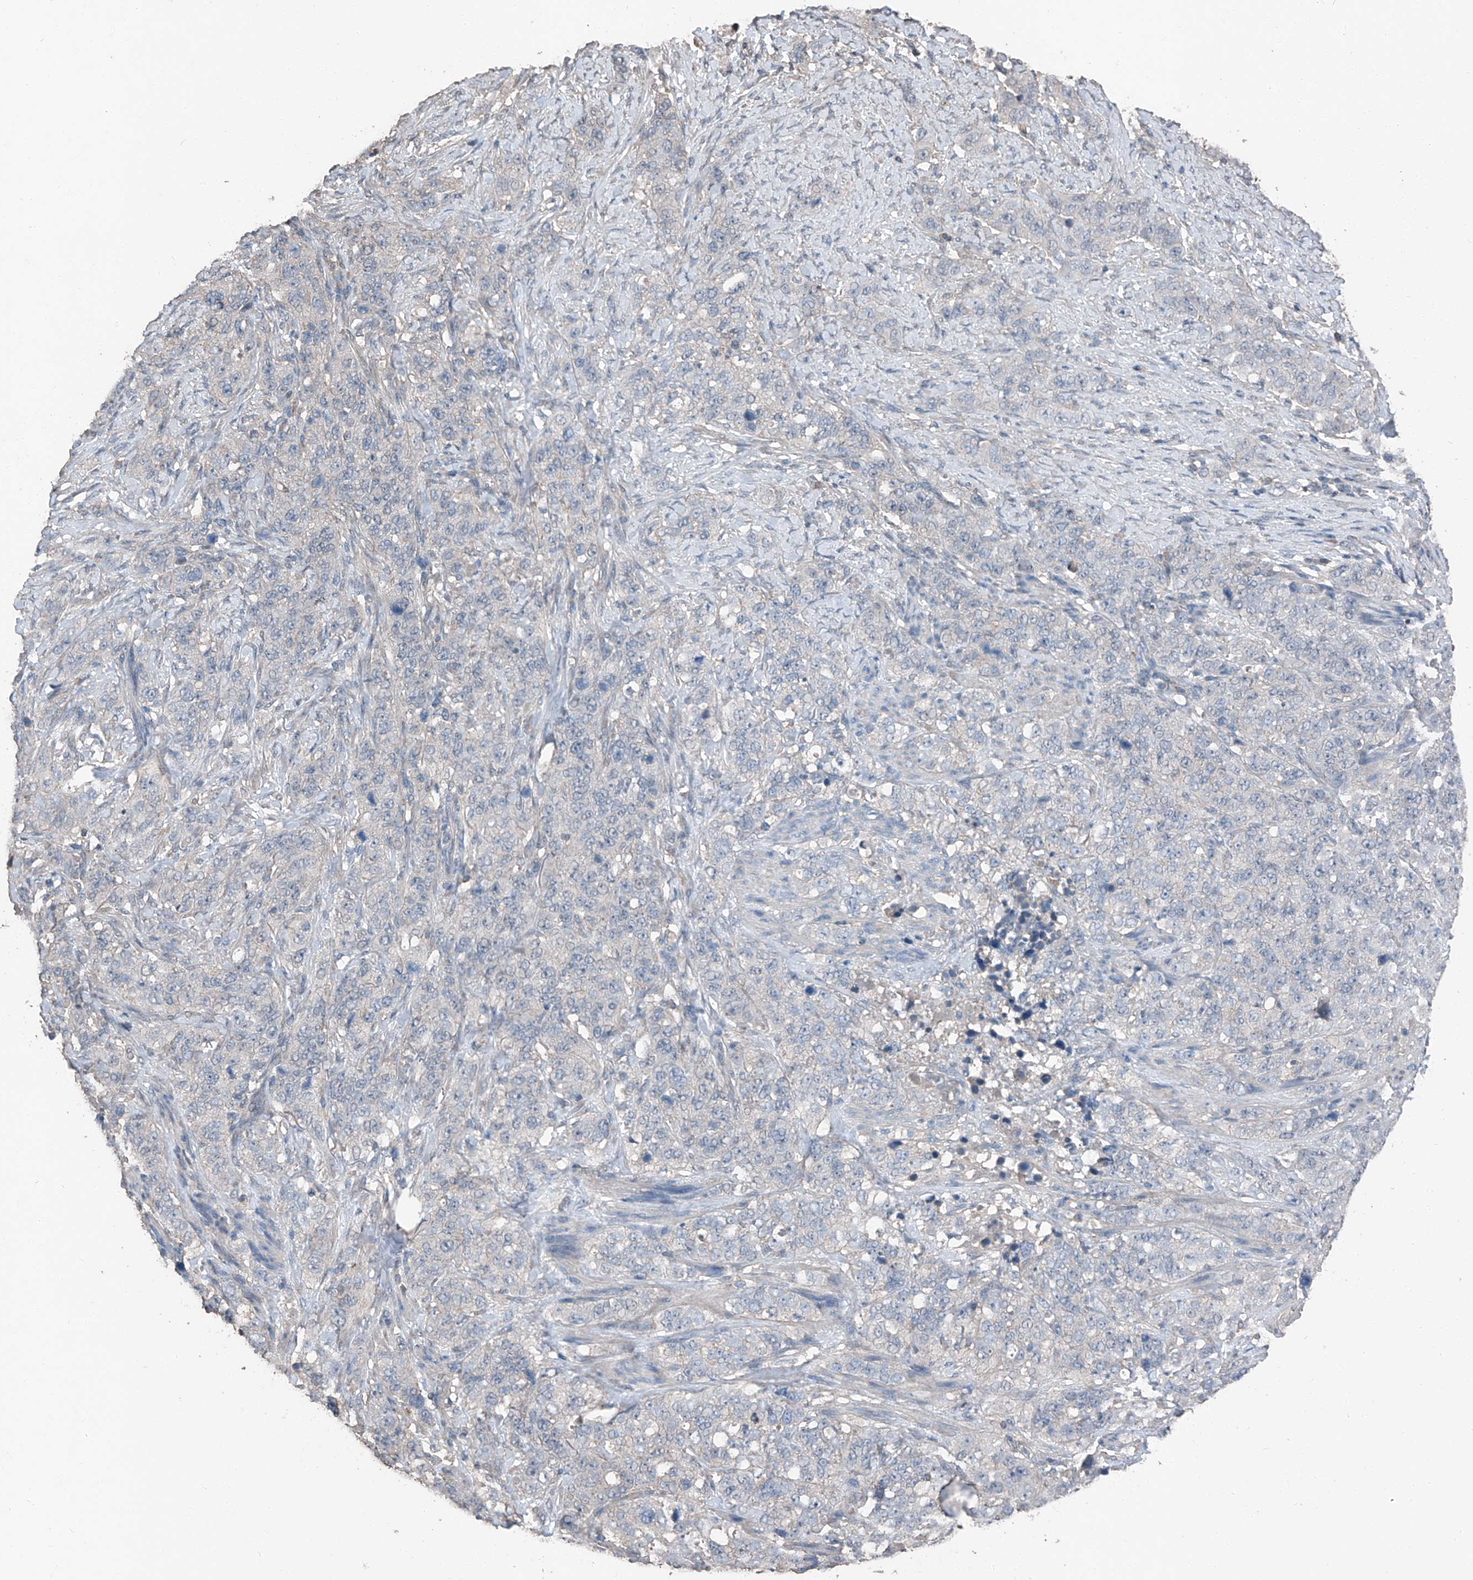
{"staining": {"intensity": "negative", "quantity": "none", "location": "none"}, "tissue": "stomach cancer", "cell_type": "Tumor cells", "image_type": "cancer", "snomed": [{"axis": "morphology", "description": "Adenocarcinoma, NOS"}, {"axis": "topography", "description": "Stomach"}], "caption": "Adenocarcinoma (stomach) was stained to show a protein in brown. There is no significant expression in tumor cells.", "gene": "MAMLD1", "patient": {"sex": "male", "age": 48}}